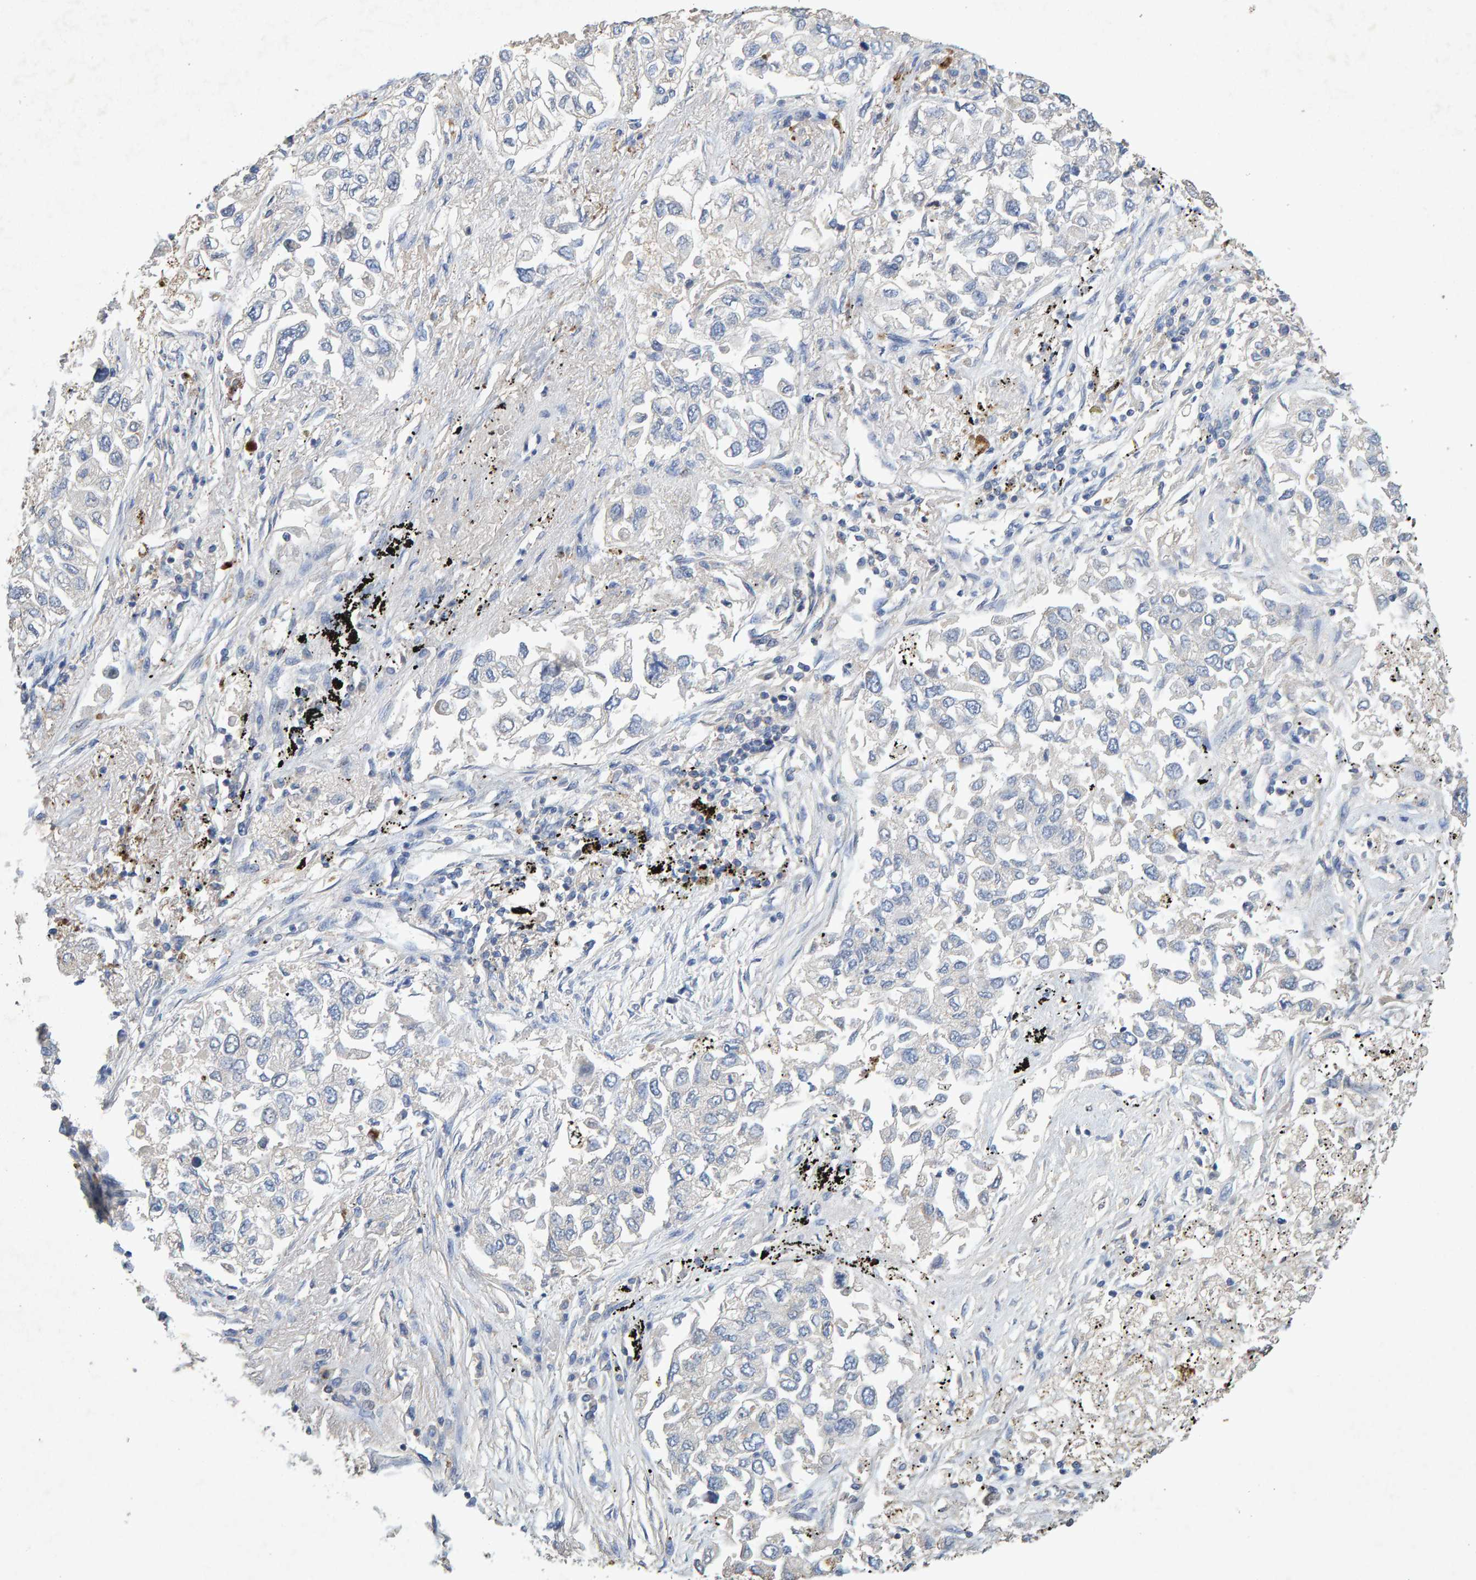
{"staining": {"intensity": "negative", "quantity": "none", "location": "none"}, "tissue": "lung cancer", "cell_type": "Tumor cells", "image_type": "cancer", "snomed": [{"axis": "morphology", "description": "Inflammation, NOS"}, {"axis": "morphology", "description": "Adenocarcinoma, NOS"}, {"axis": "topography", "description": "Lung"}], "caption": "Immunohistochemistry (IHC) of lung cancer shows no positivity in tumor cells.", "gene": "CTH", "patient": {"sex": "male", "age": 63}}